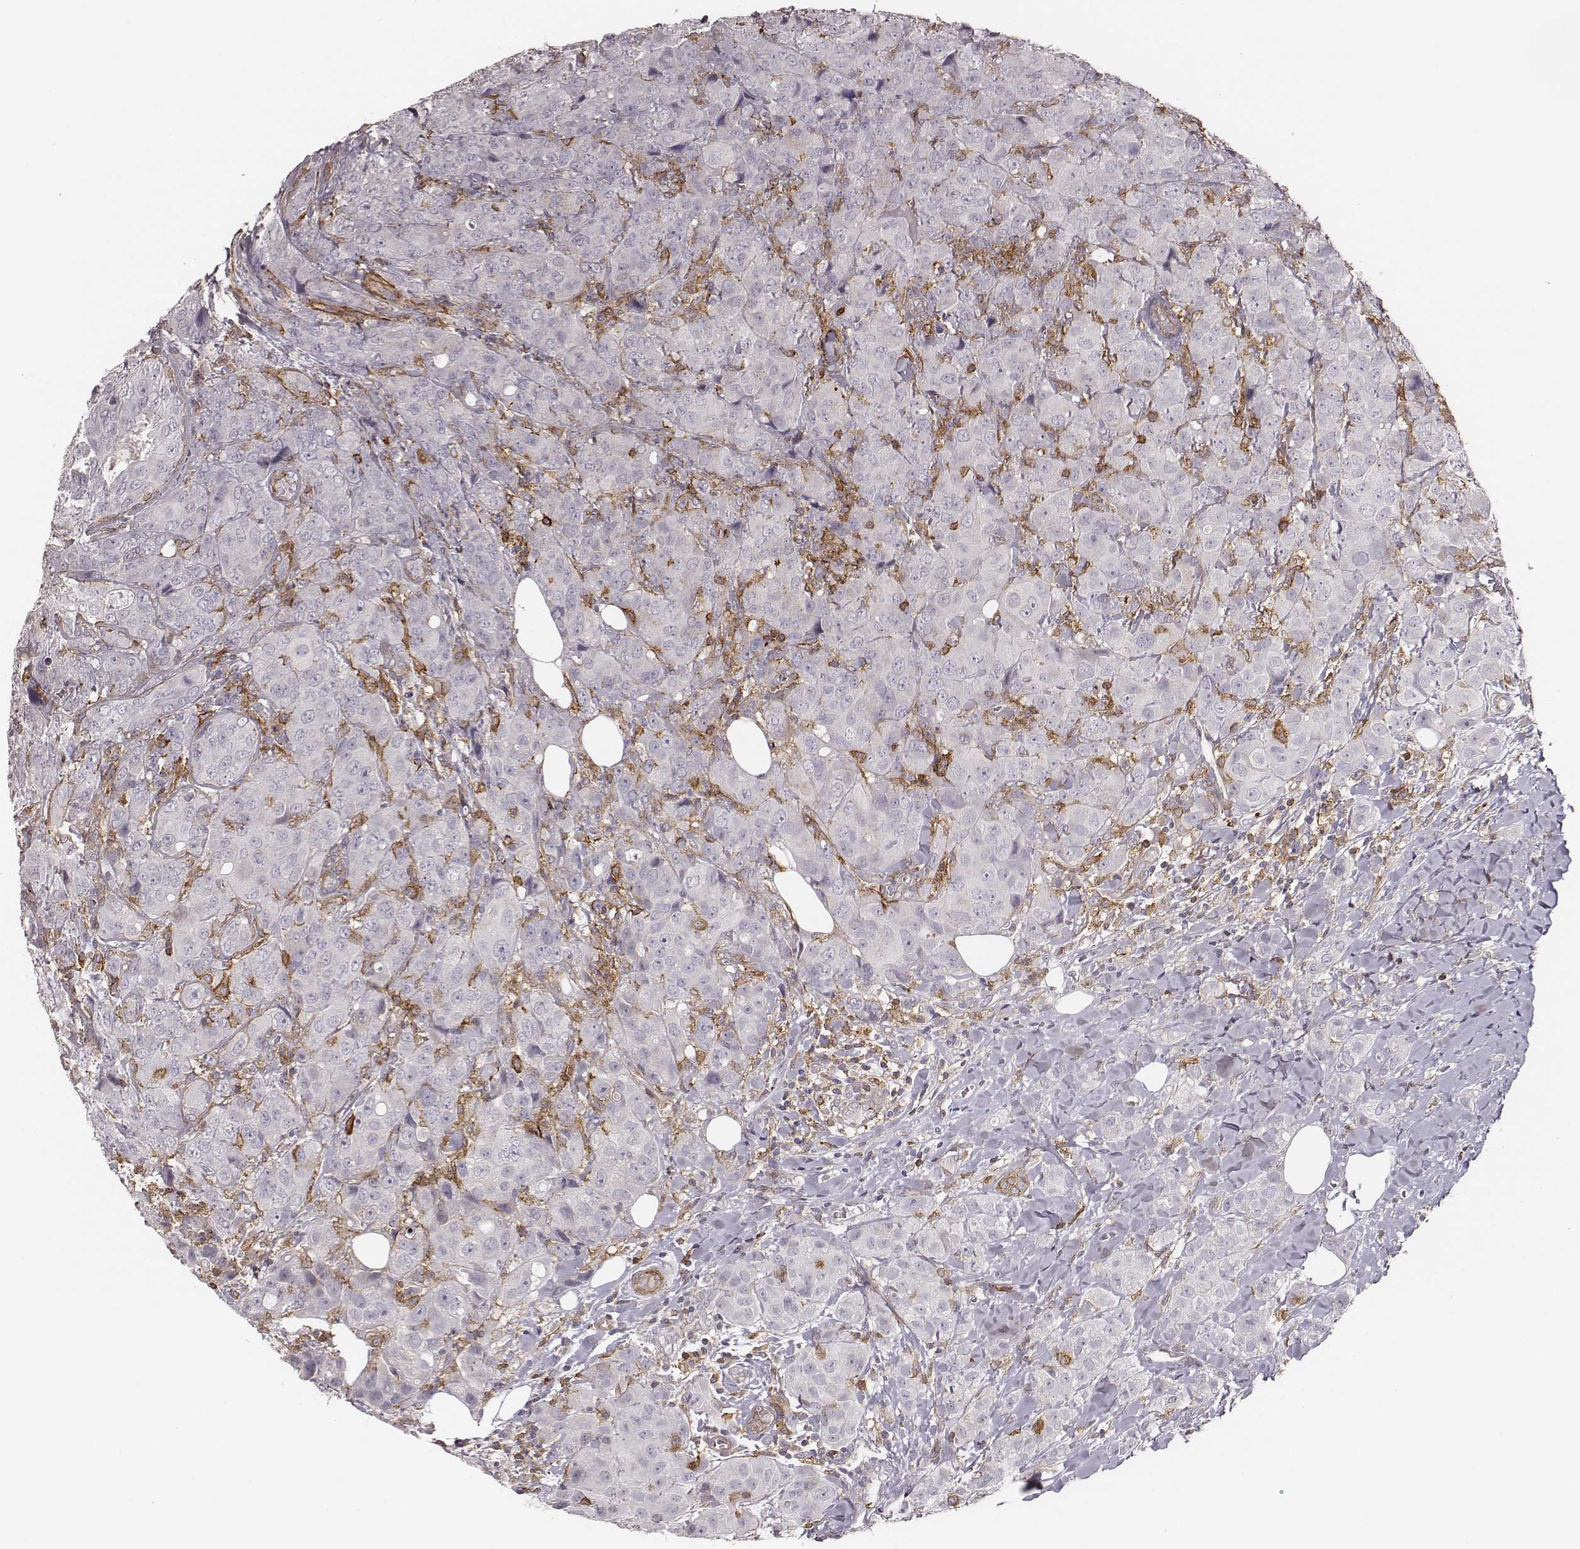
{"staining": {"intensity": "negative", "quantity": "none", "location": "none"}, "tissue": "breast cancer", "cell_type": "Tumor cells", "image_type": "cancer", "snomed": [{"axis": "morphology", "description": "Duct carcinoma"}, {"axis": "topography", "description": "Breast"}], "caption": "Immunohistochemistry (IHC) of breast invasive ductal carcinoma shows no positivity in tumor cells. (DAB immunohistochemistry (IHC), high magnification).", "gene": "ZYX", "patient": {"sex": "female", "age": 43}}